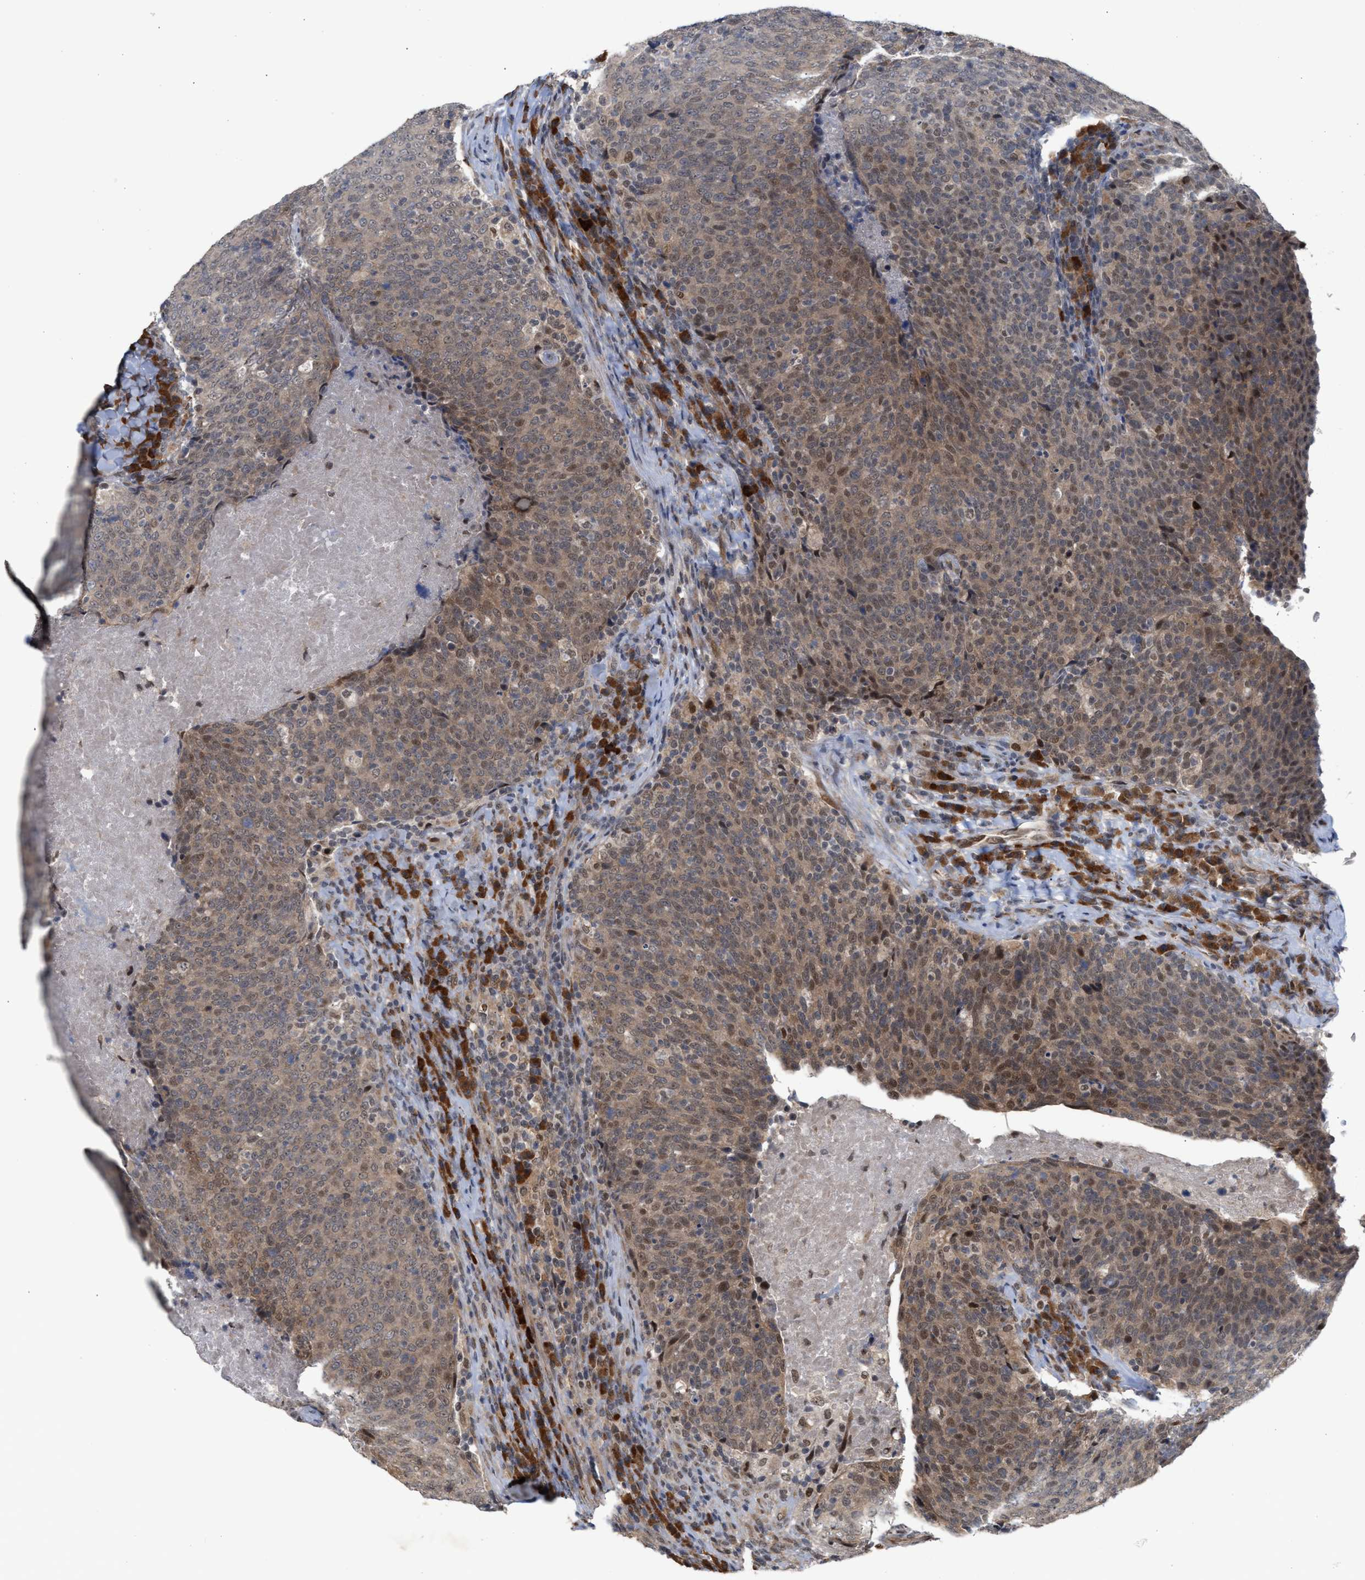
{"staining": {"intensity": "weak", "quantity": ">75%", "location": "cytoplasmic/membranous"}, "tissue": "head and neck cancer", "cell_type": "Tumor cells", "image_type": "cancer", "snomed": [{"axis": "morphology", "description": "Squamous cell carcinoma, NOS"}, {"axis": "morphology", "description": "Squamous cell carcinoma, metastatic, NOS"}, {"axis": "topography", "description": "Lymph node"}, {"axis": "topography", "description": "Head-Neck"}], "caption": "Immunohistochemistry (IHC) photomicrograph of human head and neck cancer (metastatic squamous cell carcinoma) stained for a protein (brown), which displays low levels of weak cytoplasmic/membranous staining in about >75% of tumor cells.", "gene": "MKNK2", "patient": {"sex": "male", "age": 62}}